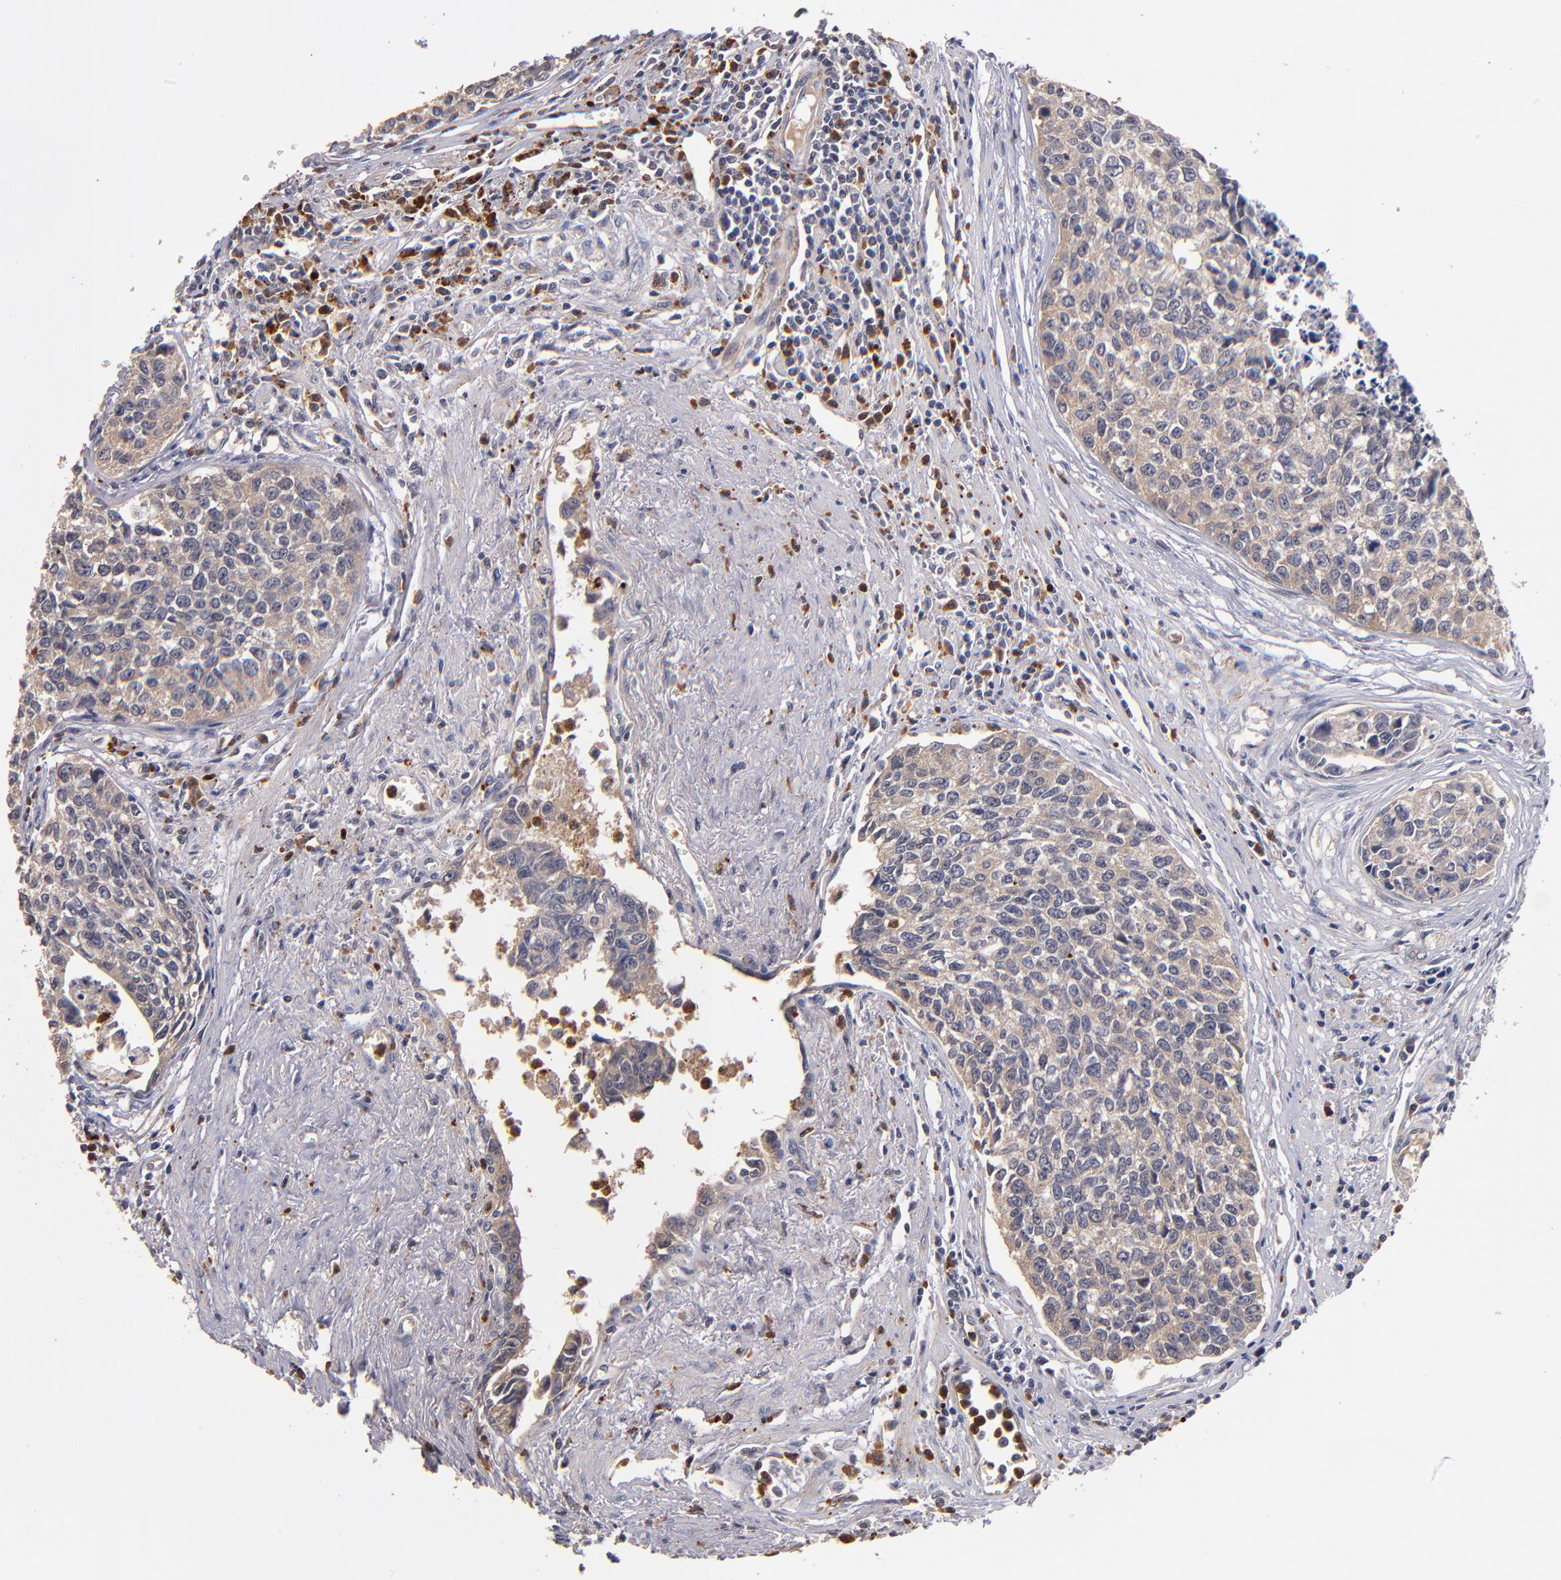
{"staining": {"intensity": "weak", "quantity": ">75%", "location": "cytoplasmic/membranous"}, "tissue": "urothelial cancer", "cell_type": "Tumor cells", "image_type": "cancer", "snomed": [{"axis": "morphology", "description": "Urothelial carcinoma, High grade"}, {"axis": "topography", "description": "Urinary bladder"}], "caption": "Urothelial cancer stained with DAB (3,3'-diaminobenzidine) IHC displays low levels of weak cytoplasmic/membranous positivity in about >75% of tumor cells. Immunohistochemistry stains the protein in brown and the nuclei are stained blue.", "gene": "TTLL12", "patient": {"sex": "male", "age": 81}}